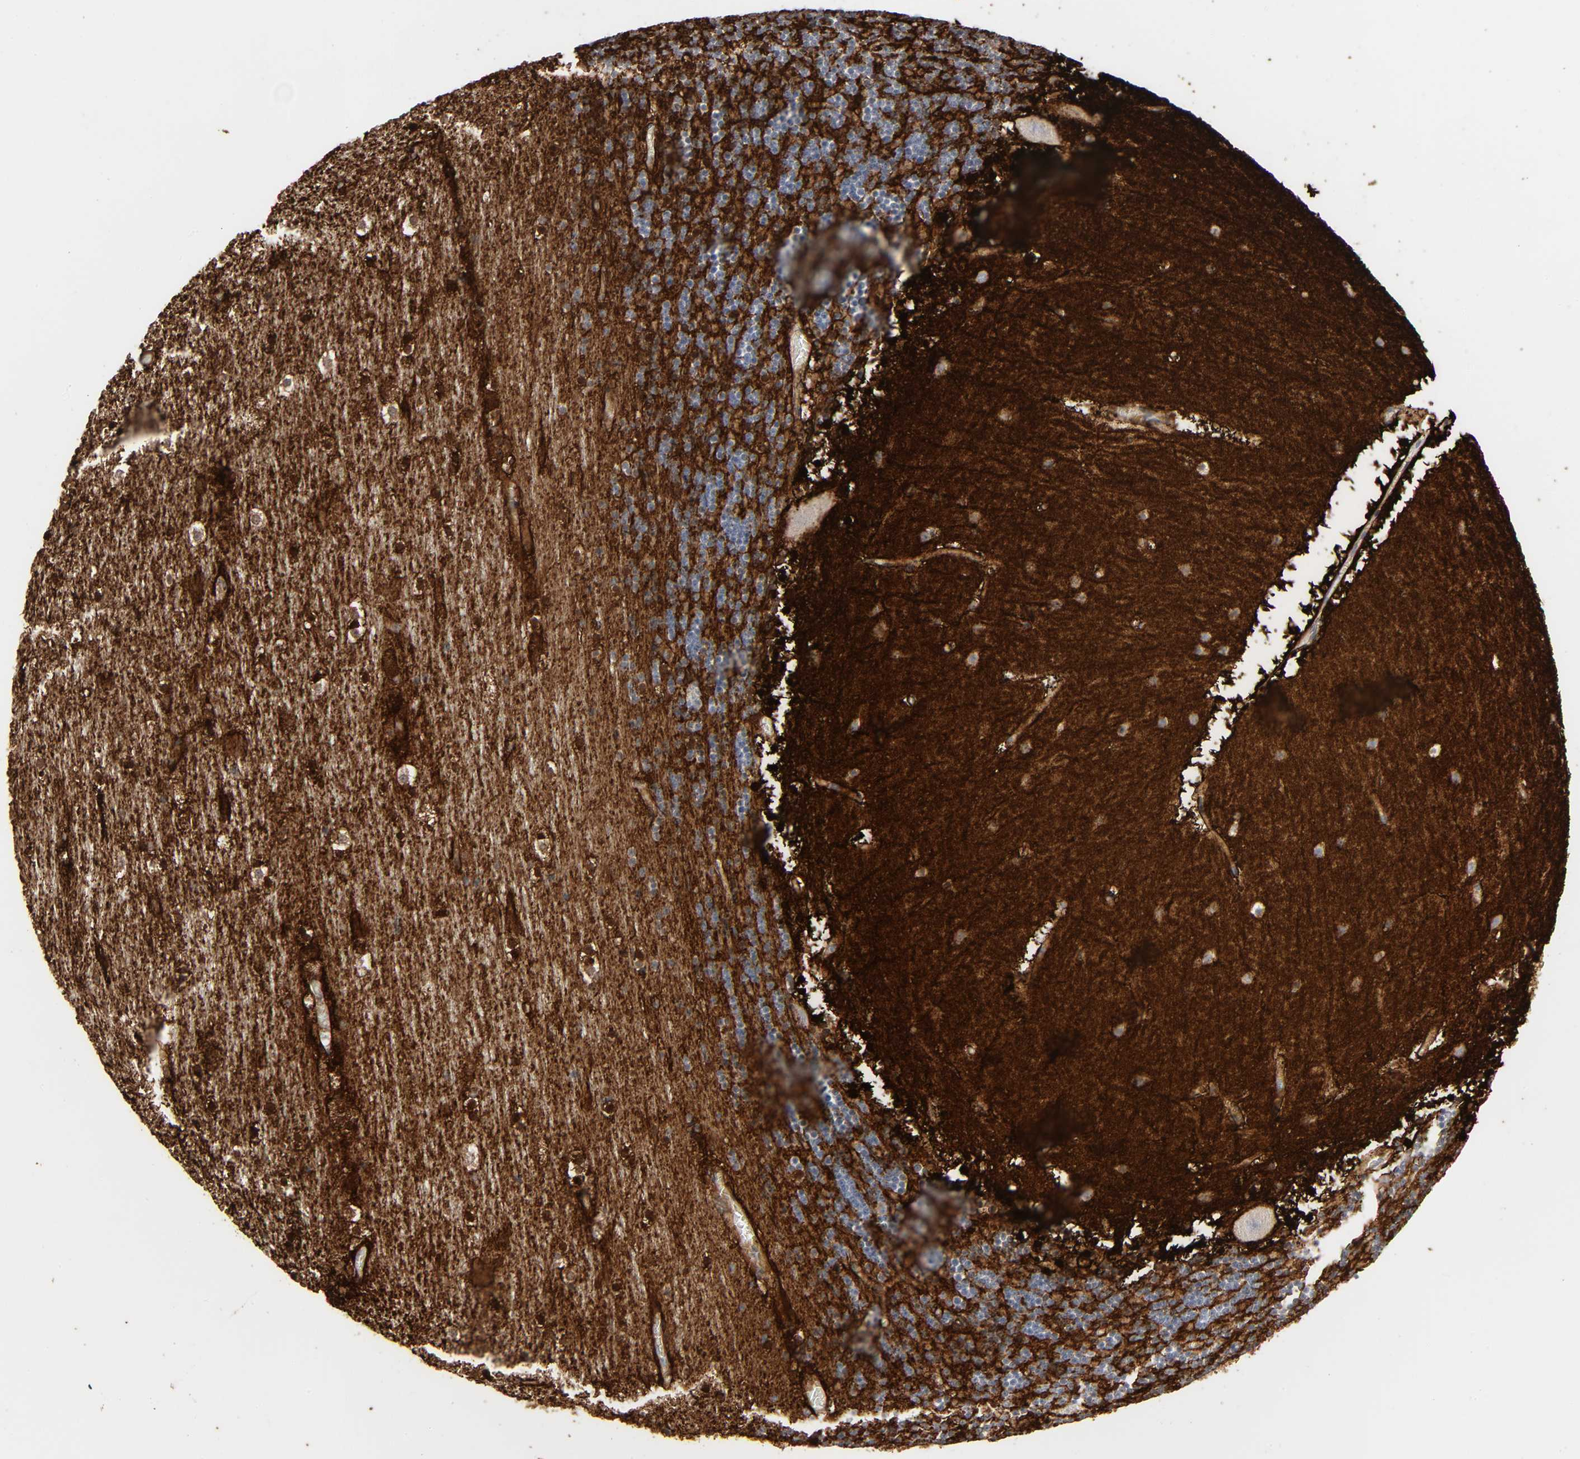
{"staining": {"intensity": "negative", "quantity": "none", "location": "none"}, "tissue": "cerebellum", "cell_type": "Cells in granular layer", "image_type": "normal", "snomed": [{"axis": "morphology", "description": "Normal tissue, NOS"}, {"axis": "topography", "description": "Cerebellum"}], "caption": "Immunohistochemical staining of unremarkable cerebellum displays no significant staining in cells in granular layer.", "gene": "NDRG2", "patient": {"sex": "male", "age": 45}}